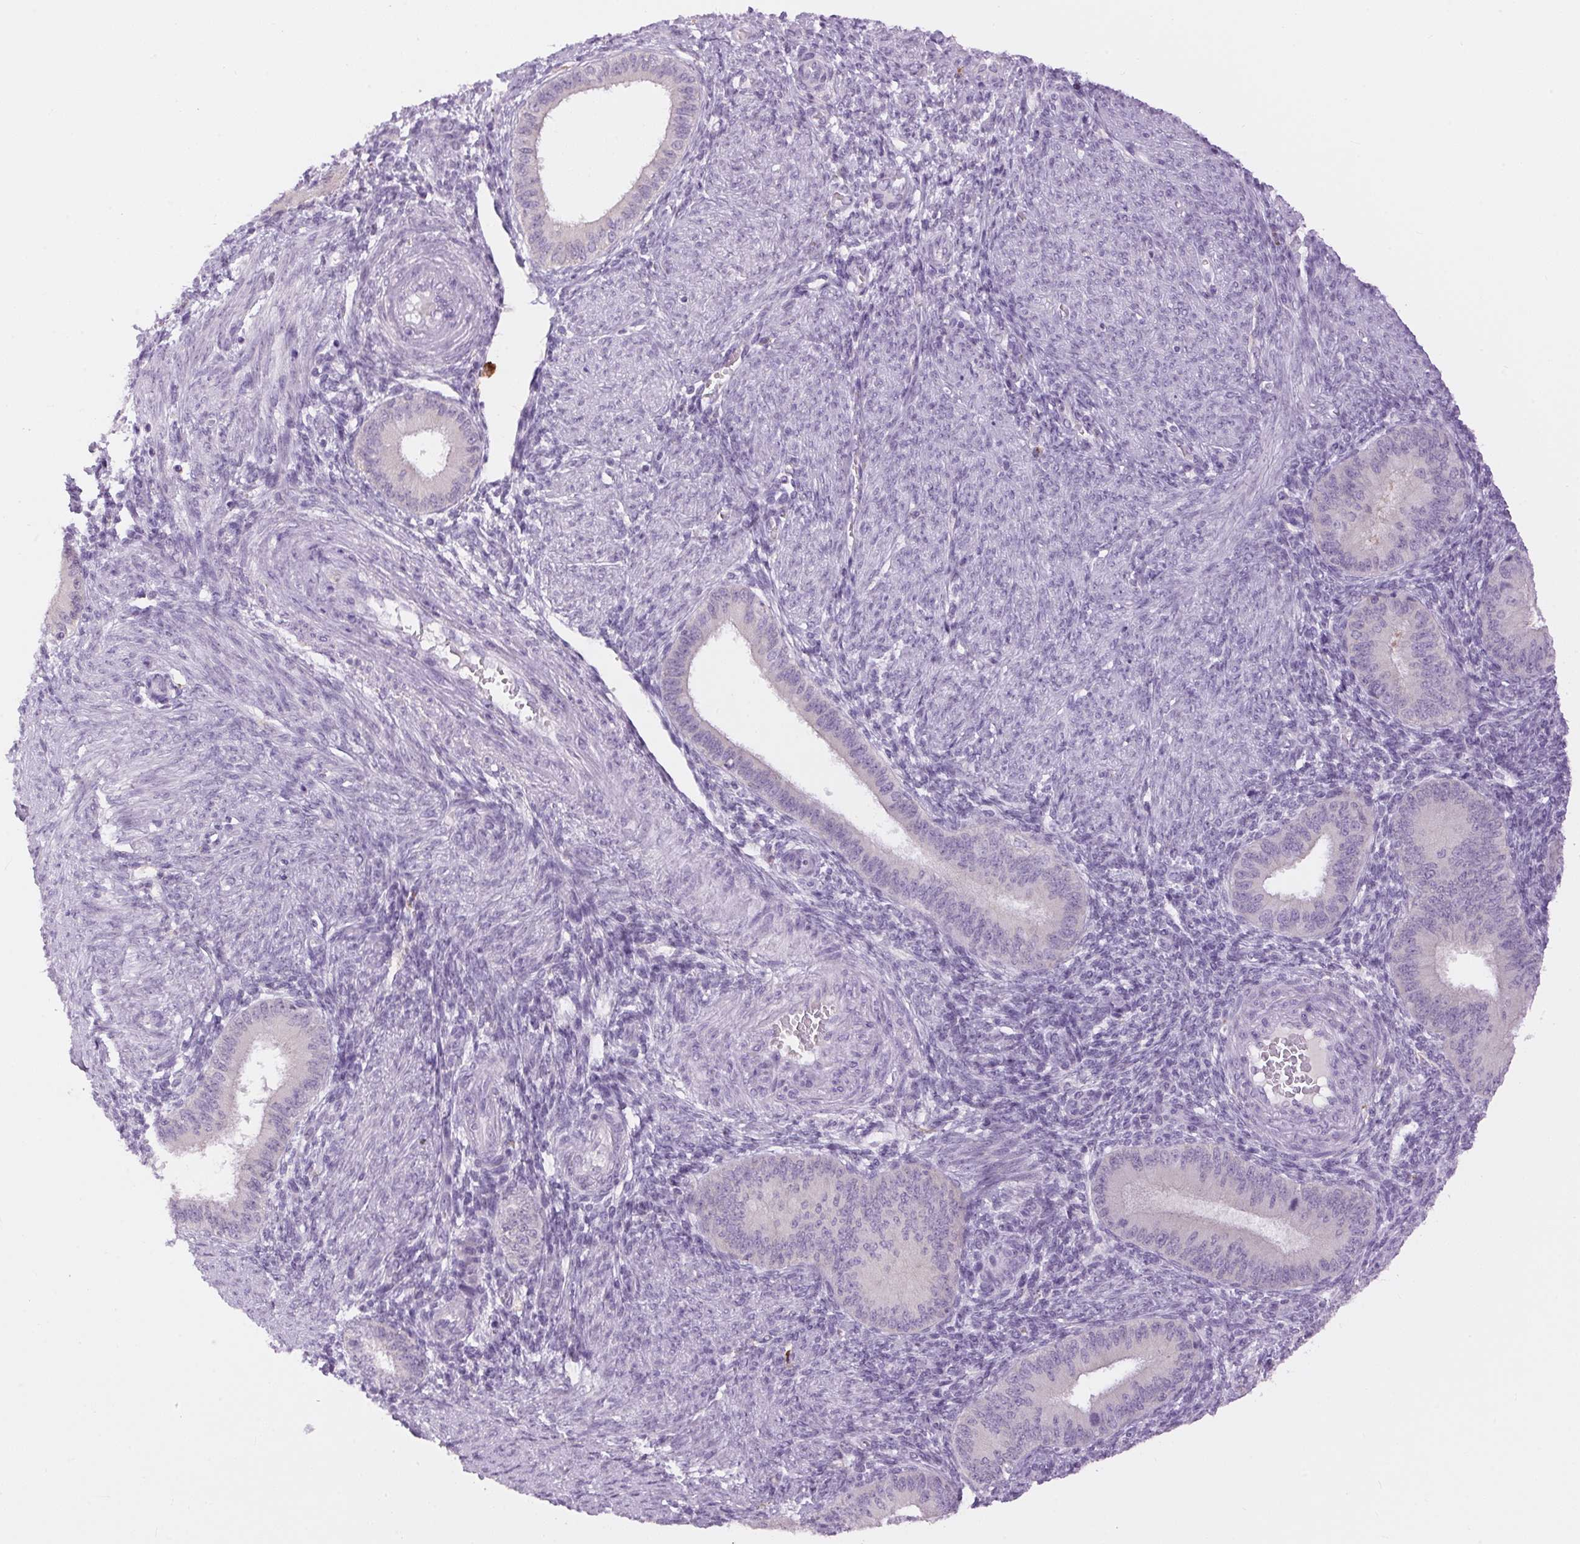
{"staining": {"intensity": "negative", "quantity": "none", "location": "none"}, "tissue": "endometrium", "cell_type": "Cells in endometrial stroma", "image_type": "normal", "snomed": [{"axis": "morphology", "description": "Normal tissue, NOS"}, {"axis": "topography", "description": "Endometrium"}], "caption": "The micrograph displays no staining of cells in endometrial stroma in benign endometrium.", "gene": "PNLIPRP3", "patient": {"sex": "female", "age": 39}}